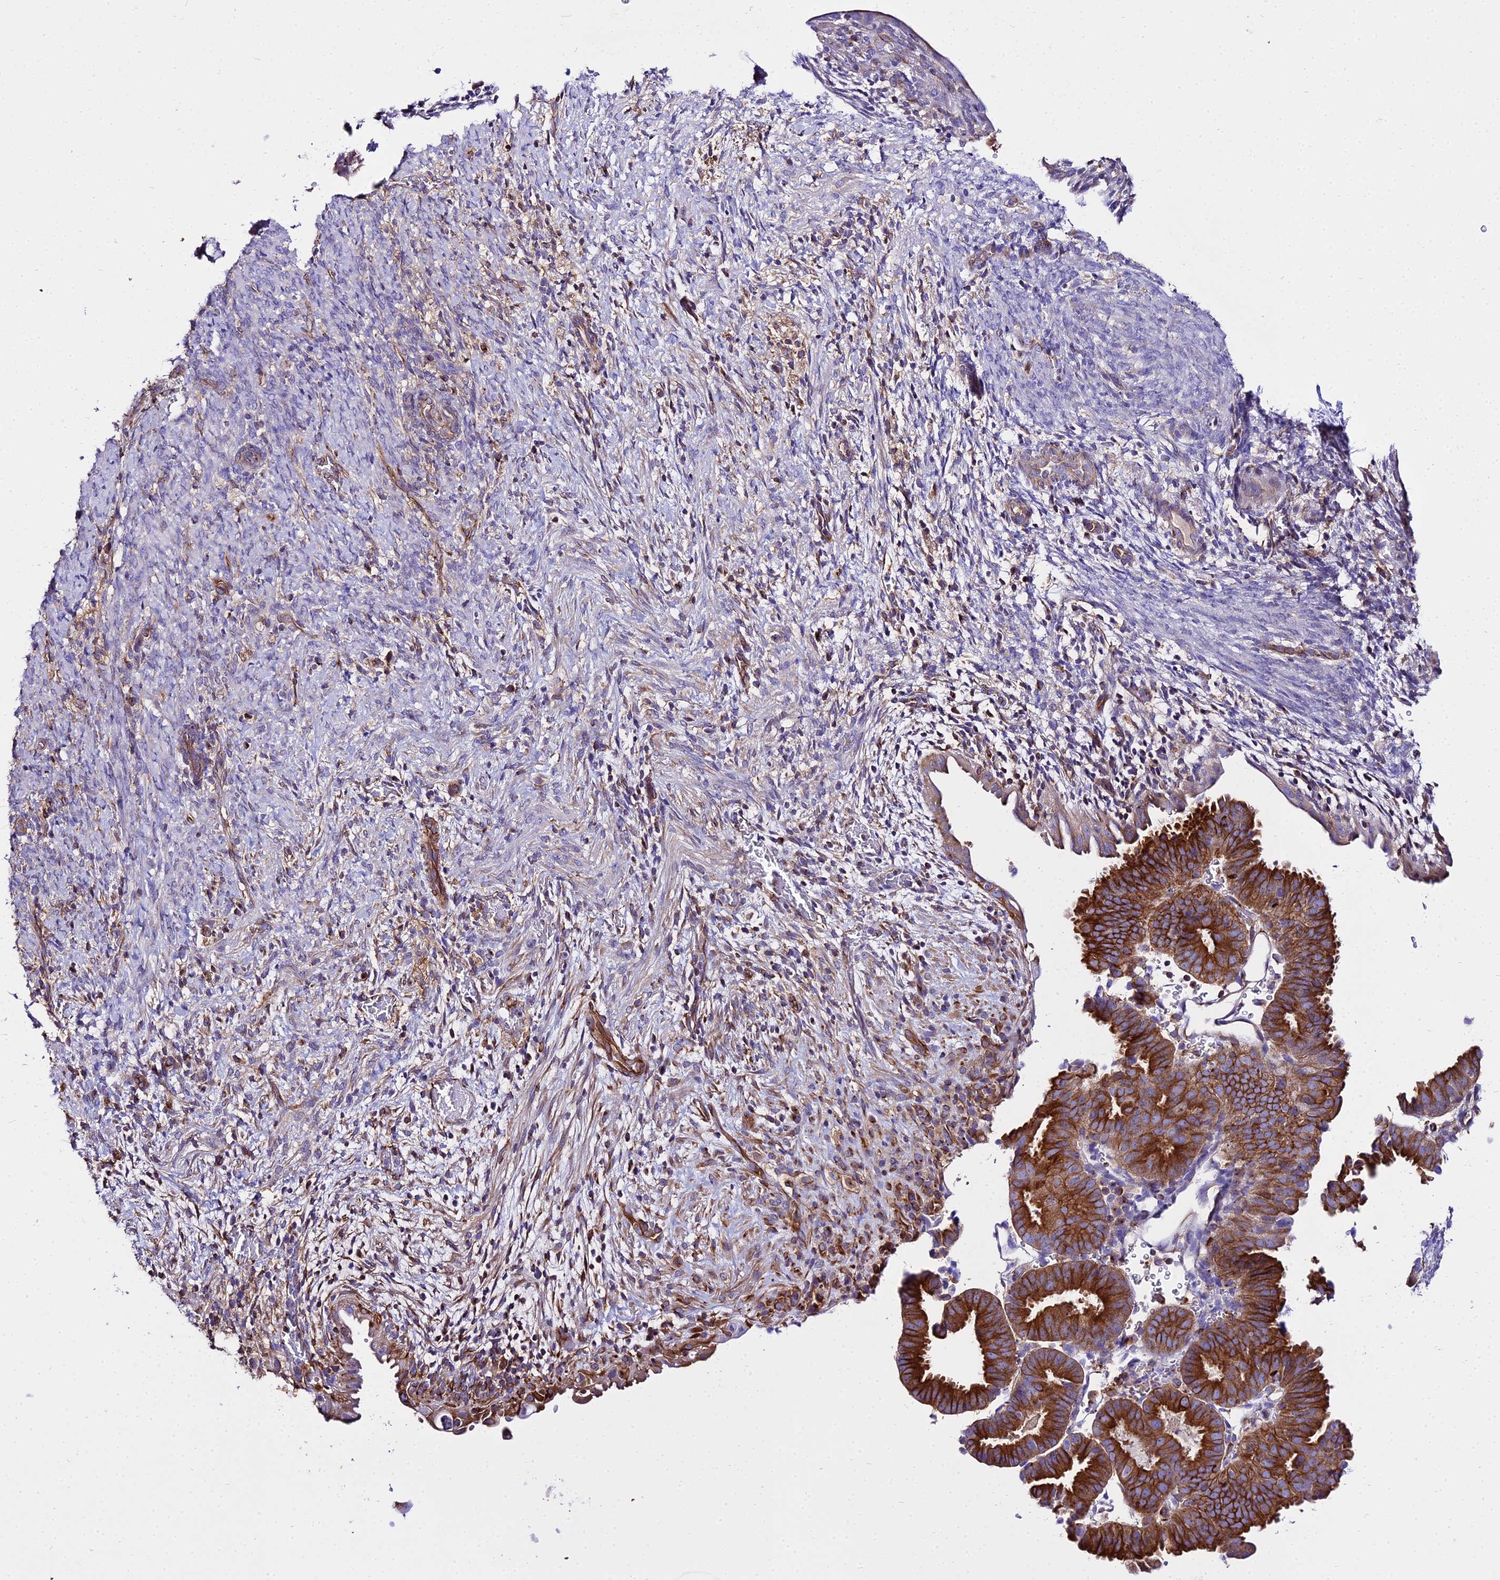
{"staining": {"intensity": "strong", "quantity": ">75%", "location": "cytoplasmic/membranous"}, "tissue": "endometrial cancer", "cell_type": "Tumor cells", "image_type": "cancer", "snomed": [{"axis": "morphology", "description": "Adenocarcinoma, NOS"}, {"axis": "topography", "description": "Endometrium"}], "caption": "Endometrial cancer (adenocarcinoma) stained with a protein marker shows strong staining in tumor cells.", "gene": "TUBA3D", "patient": {"sex": "female", "age": 70}}